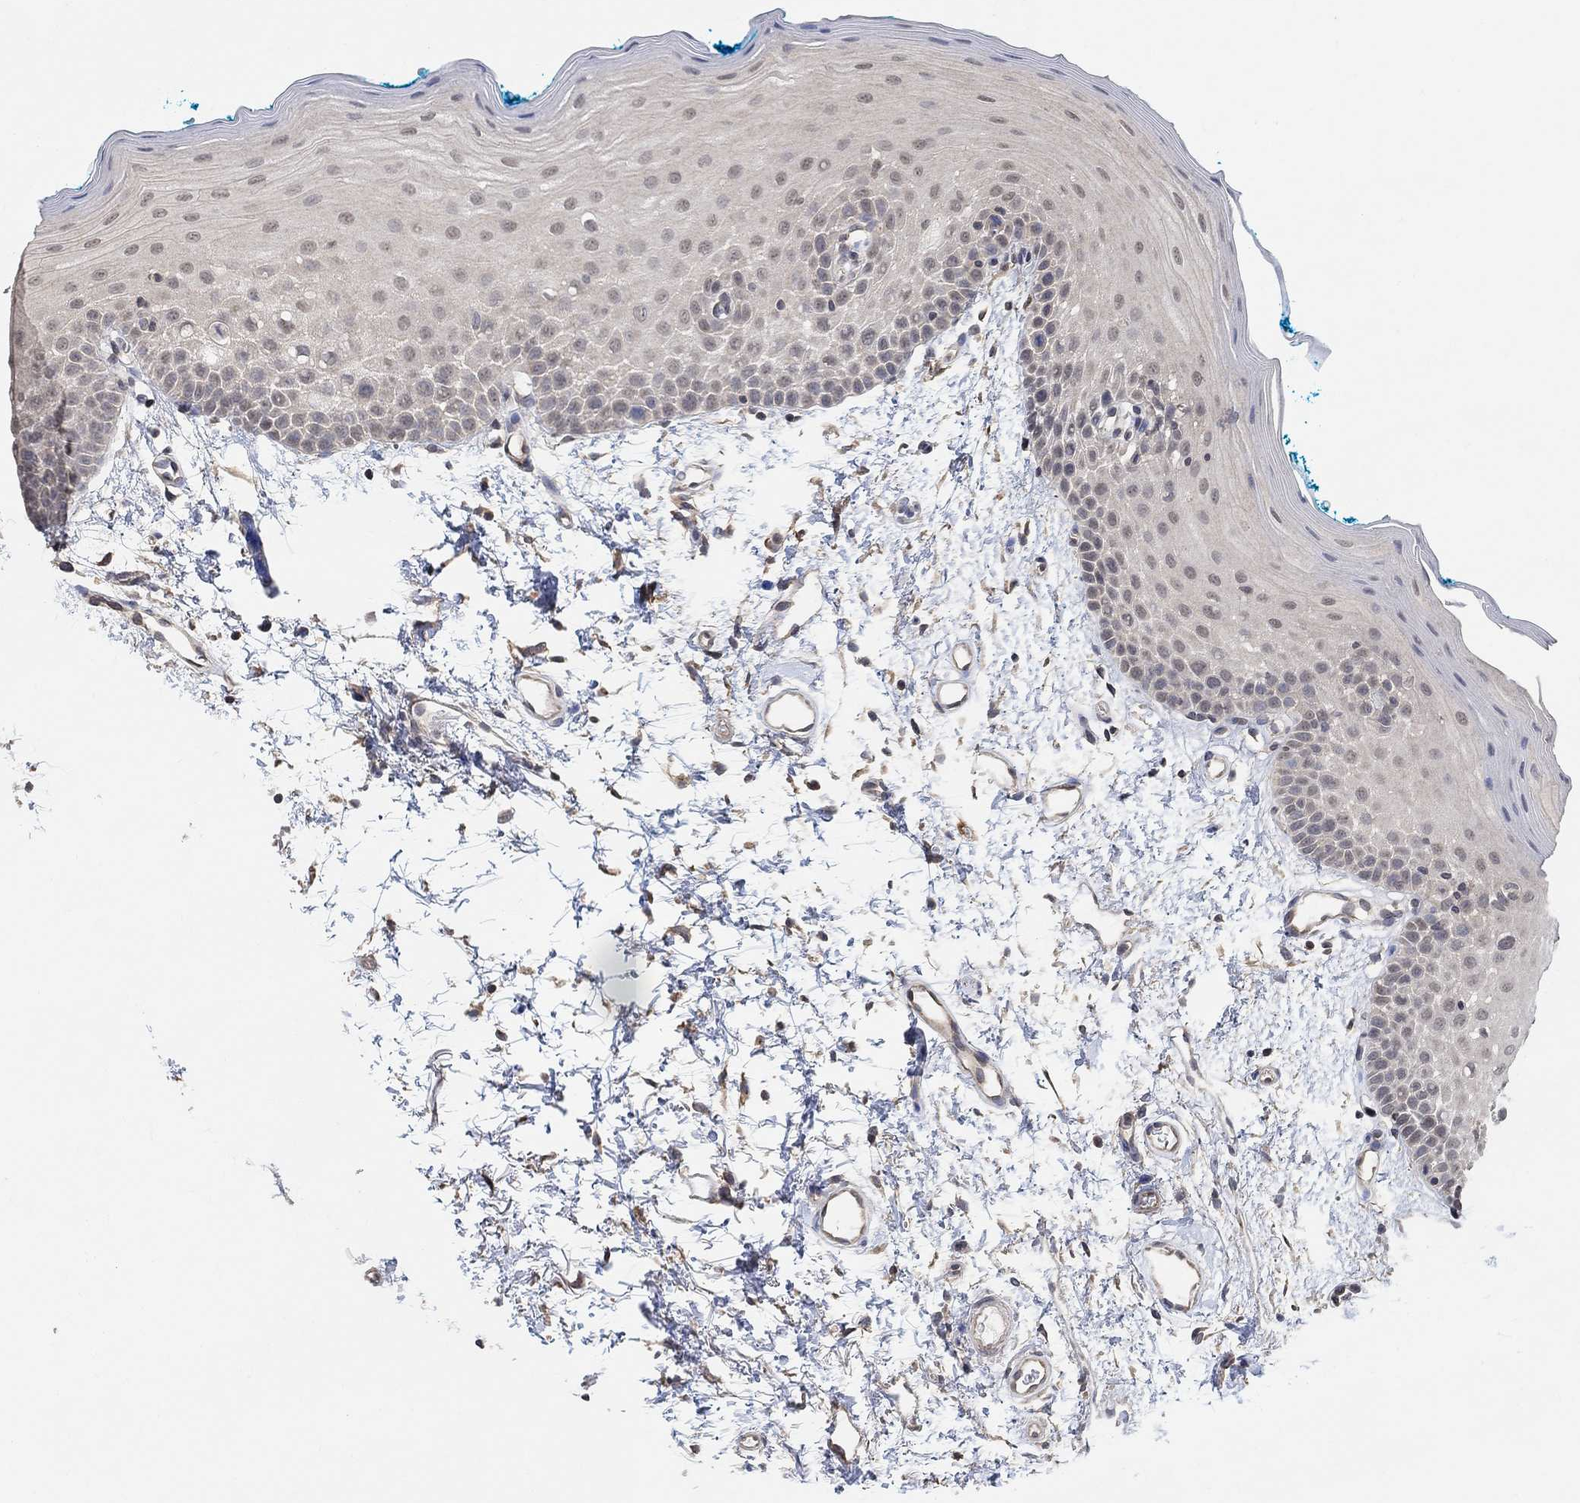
{"staining": {"intensity": "negative", "quantity": "none", "location": "none"}, "tissue": "oral mucosa", "cell_type": "Squamous epithelial cells", "image_type": "normal", "snomed": [{"axis": "morphology", "description": "Normal tissue, NOS"}, {"axis": "morphology", "description": "Squamous cell carcinoma, NOS"}, {"axis": "topography", "description": "Oral tissue"}, {"axis": "topography", "description": "Head-Neck"}], "caption": "IHC of normal human oral mucosa reveals no staining in squamous epithelial cells.", "gene": "UNC5B", "patient": {"sex": "female", "age": 75}}